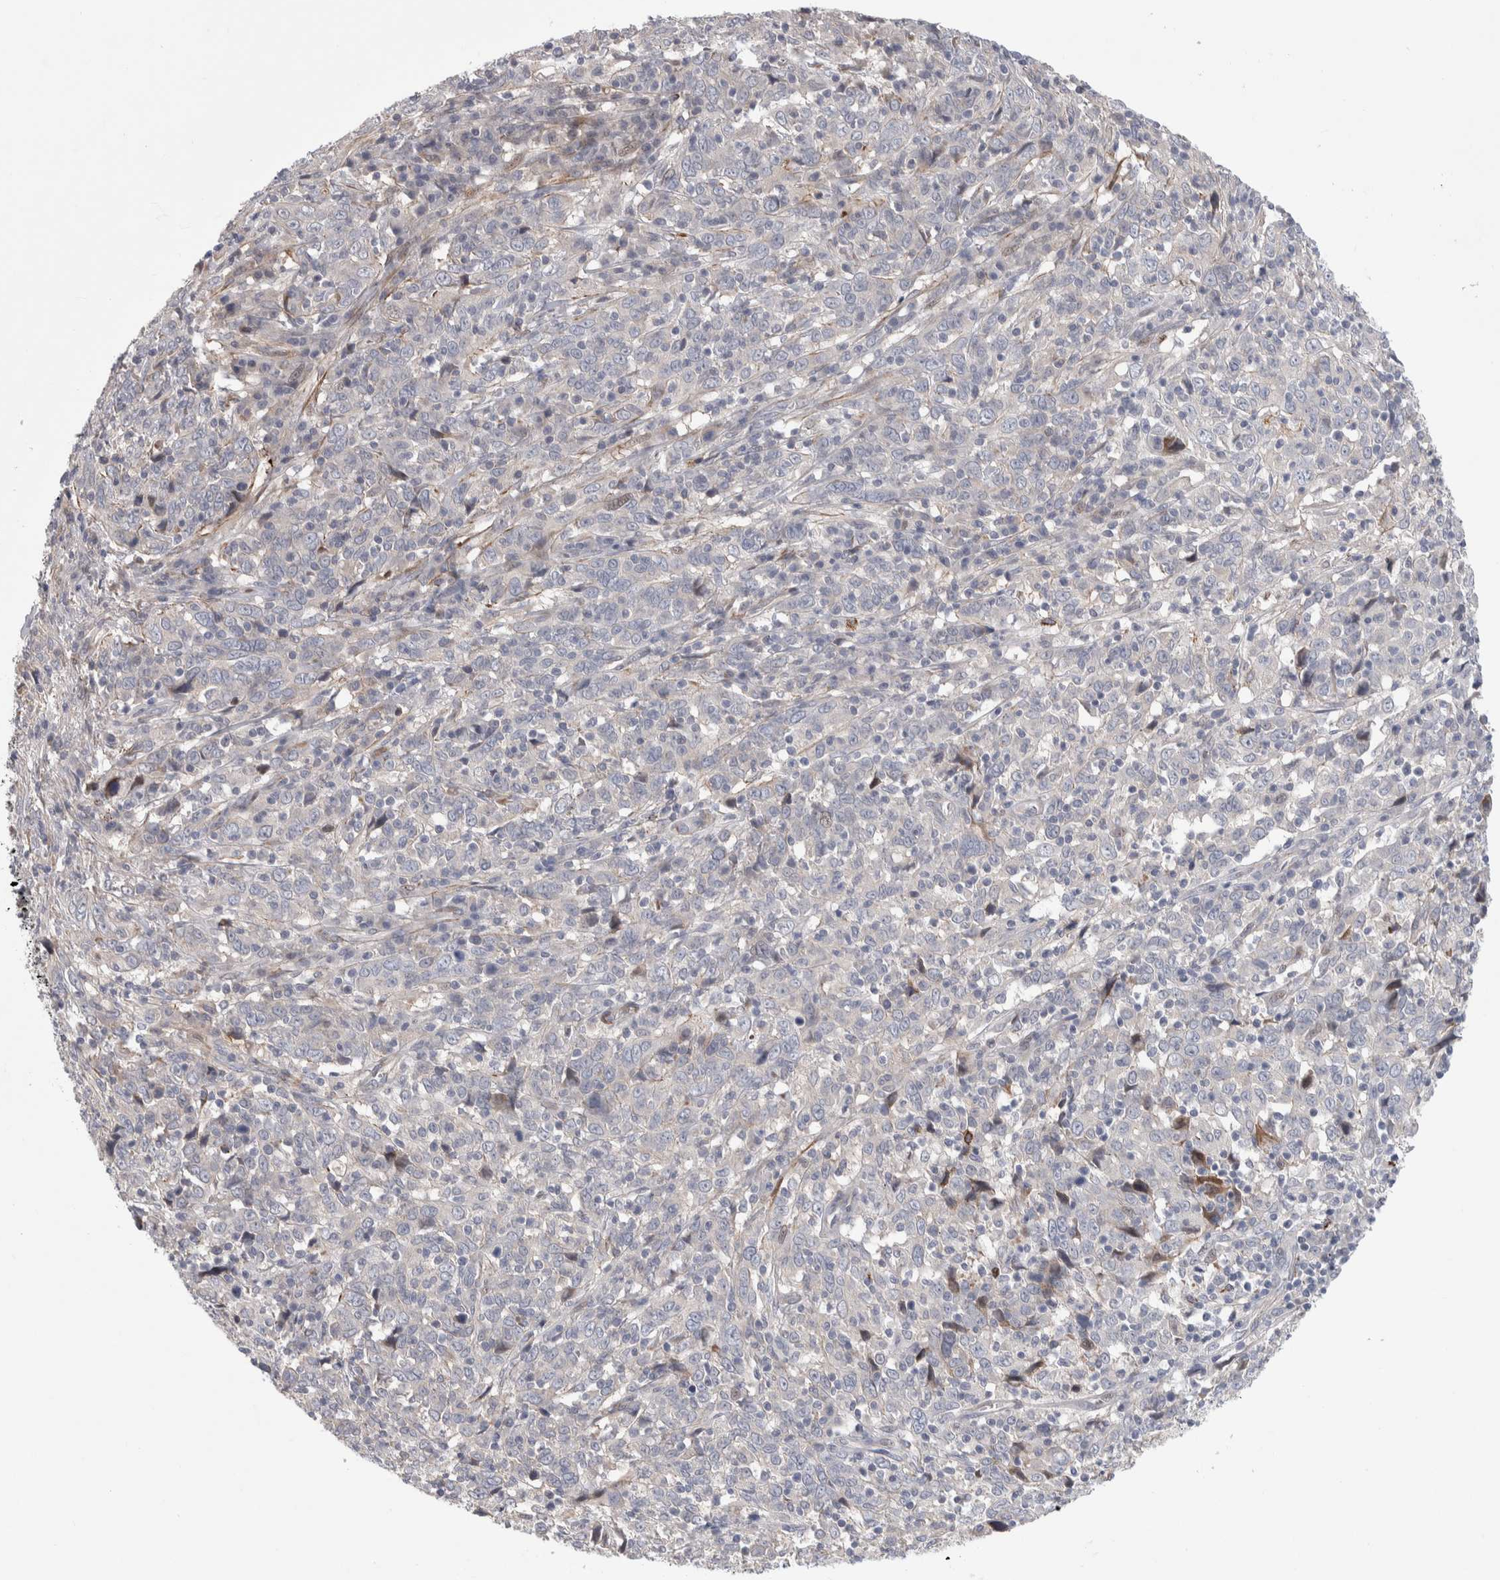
{"staining": {"intensity": "negative", "quantity": "none", "location": "none"}, "tissue": "cervical cancer", "cell_type": "Tumor cells", "image_type": "cancer", "snomed": [{"axis": "morphology", "description": "Squamous cell carcinoma, NOS"}, {"axis": "topography", "description": "Cervix"}], "caption": "Micrograph shows no protein expression in tumor cells of squamous cell carcinoma (cervical) tissue. The staining was performed using DAB to visualize the protein expression in brown, while the nuclei were stained in blue with hematoxylin (Magnification: 20x).", "gene": "PSMG3", "patient": {"sex": "female", "age": 46}}